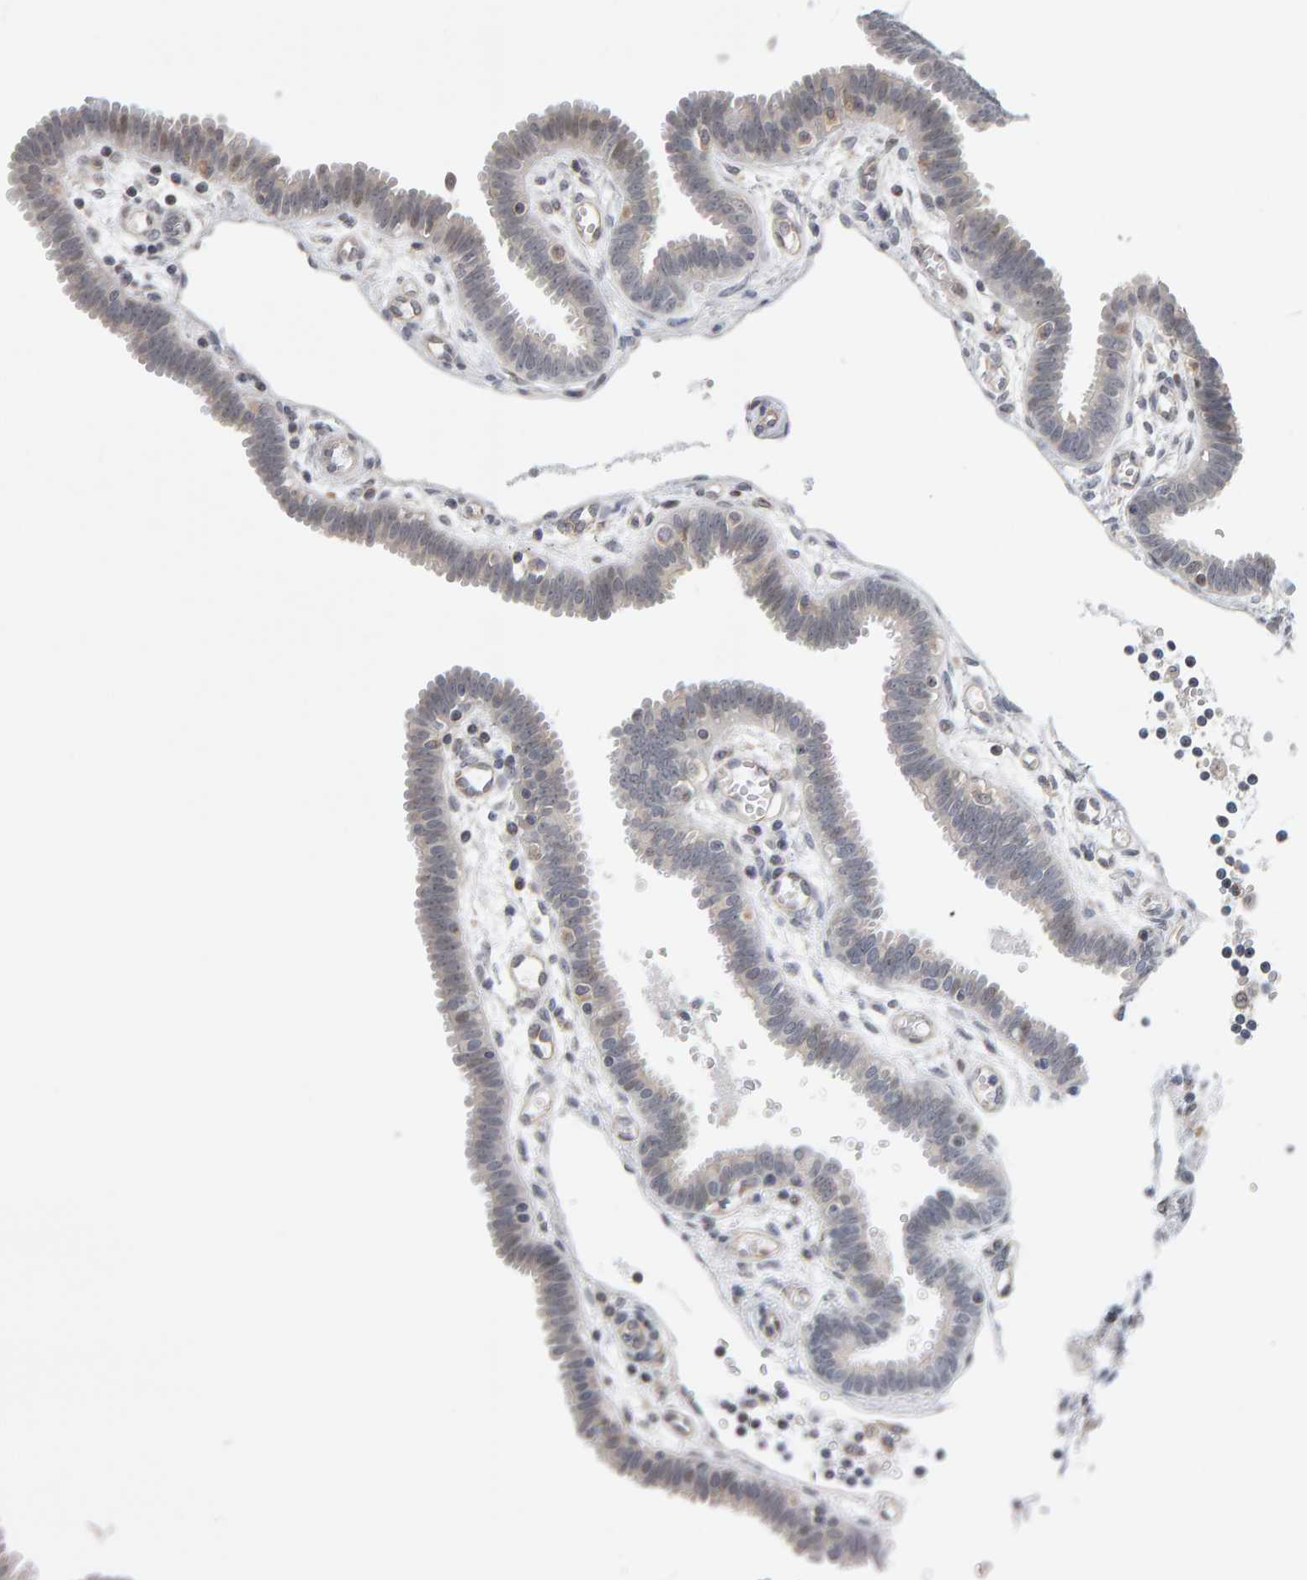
{"staining": {"intensity": "weak", "quantity": "<25%", "location": "cytoplasmic/membranous,nuclear"}, "tissue": "fallopian tube", "cell_type": "Glandular cells", "image_type": "normal", "snomed": [{"axis": "morphology", "description": "Normal tissue, NOS"}, {"axis": "topography", "description": "Fallopian tube"}, {"axis": "topography", "description": "Placenta"}], "caption": "The immunohistochemistry (IHC) image has no significant positivity in glandular cells of fallopian tube.", "gene": "MSRA", "patient": {"sex": "female", "age": 32}}